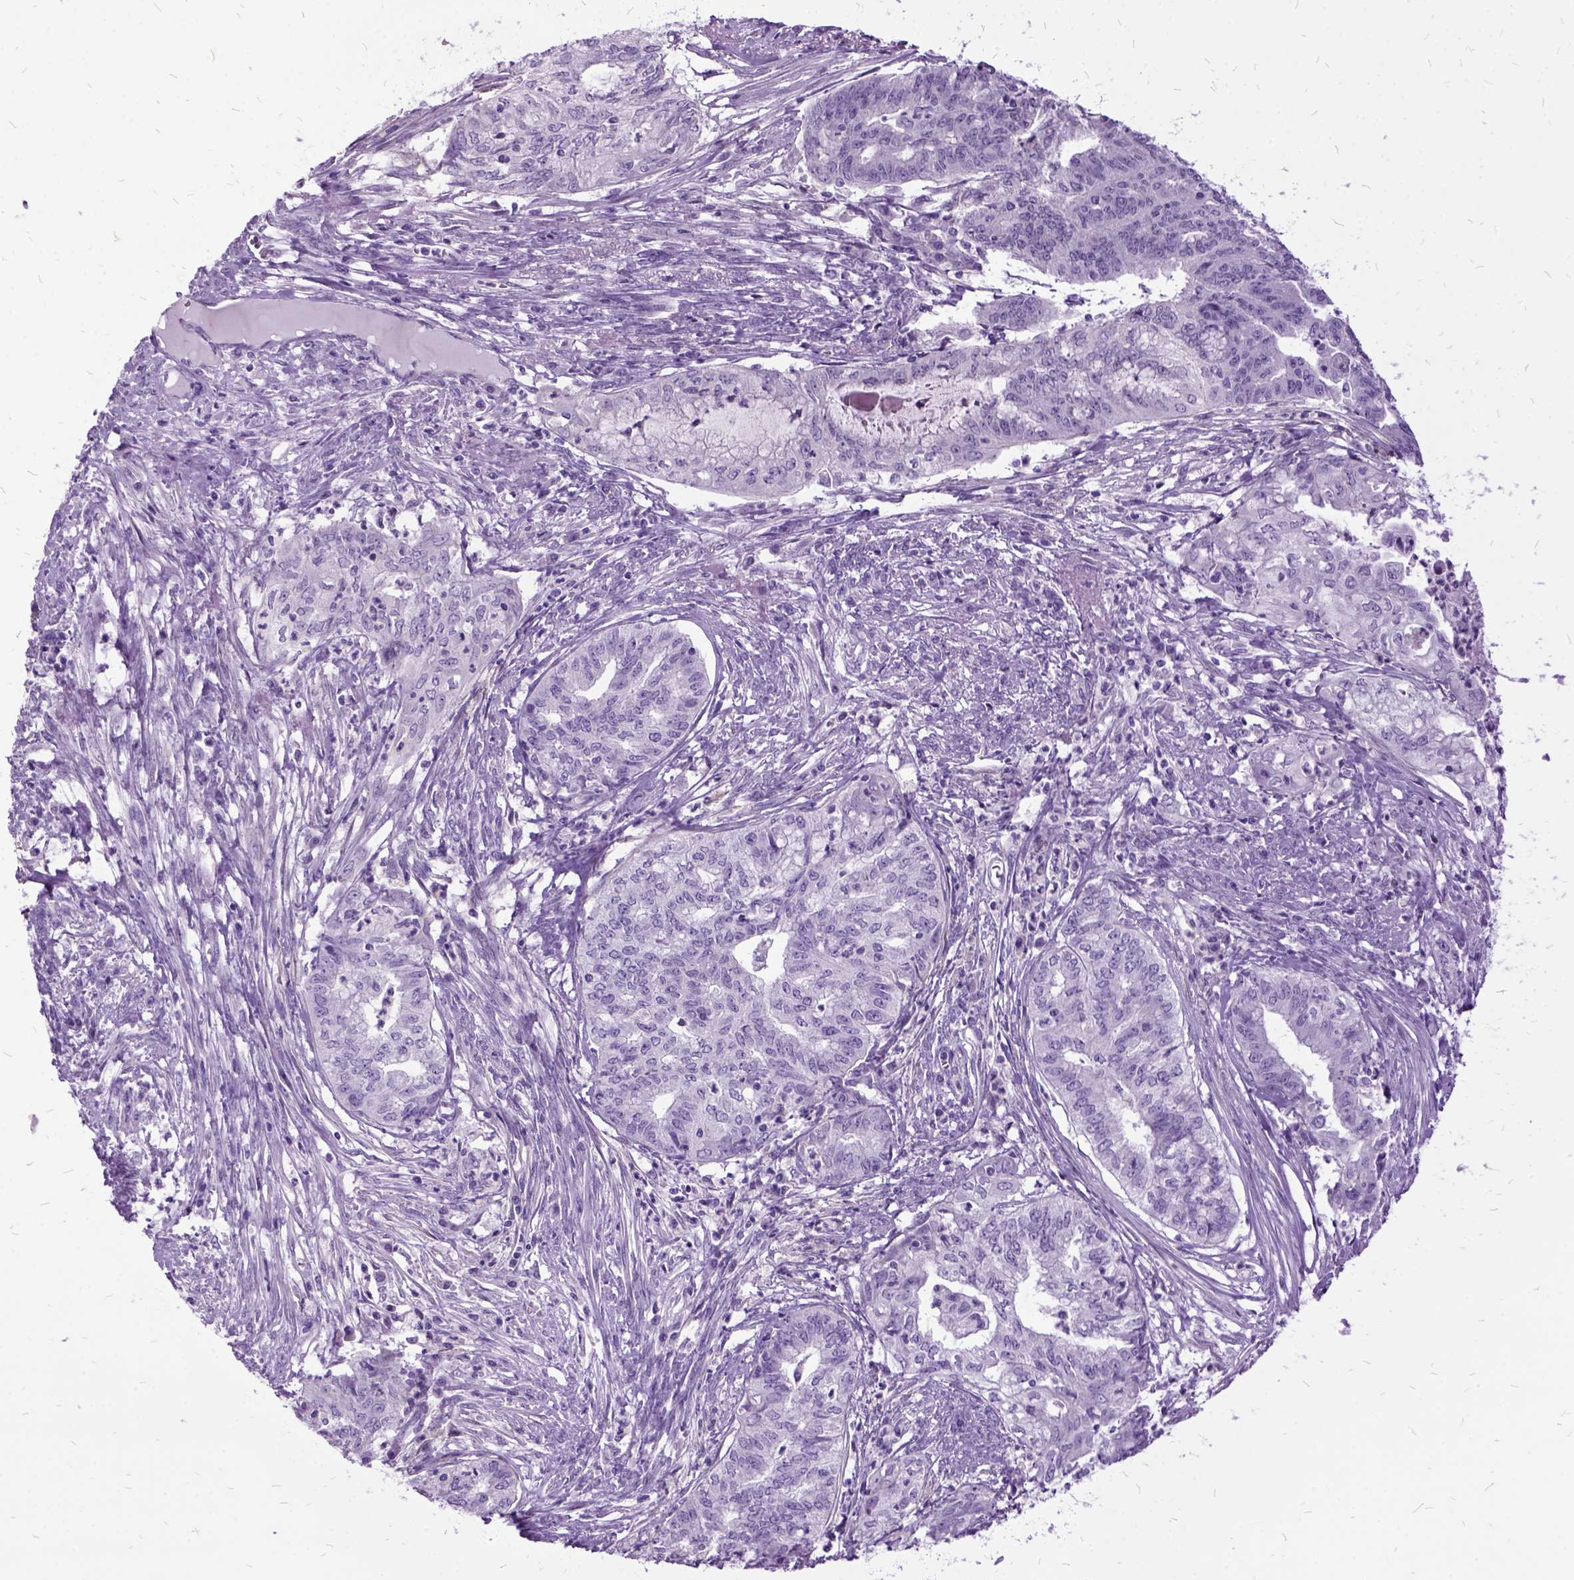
{"staining": {"intensity": "negative", "quantity": "none", "location": "none"}, "tissue": "endometrial cancer", "cell_type": "Tumor cells", "image_type": "cancer", "snomed": [{"axis": "morphology", "description": "Adenocarcinoma, NOS"}, {"axis": "topography", "description": "Endometrium"}], "caption": "DAB (3,3'-diaminobenzidine) immunohistochemical staining of human endometrial adenocarcinoma exhibits no significant positivity in tumor cells.", "gene": "MME", "patient": {"sex": "female", "age": 79}}